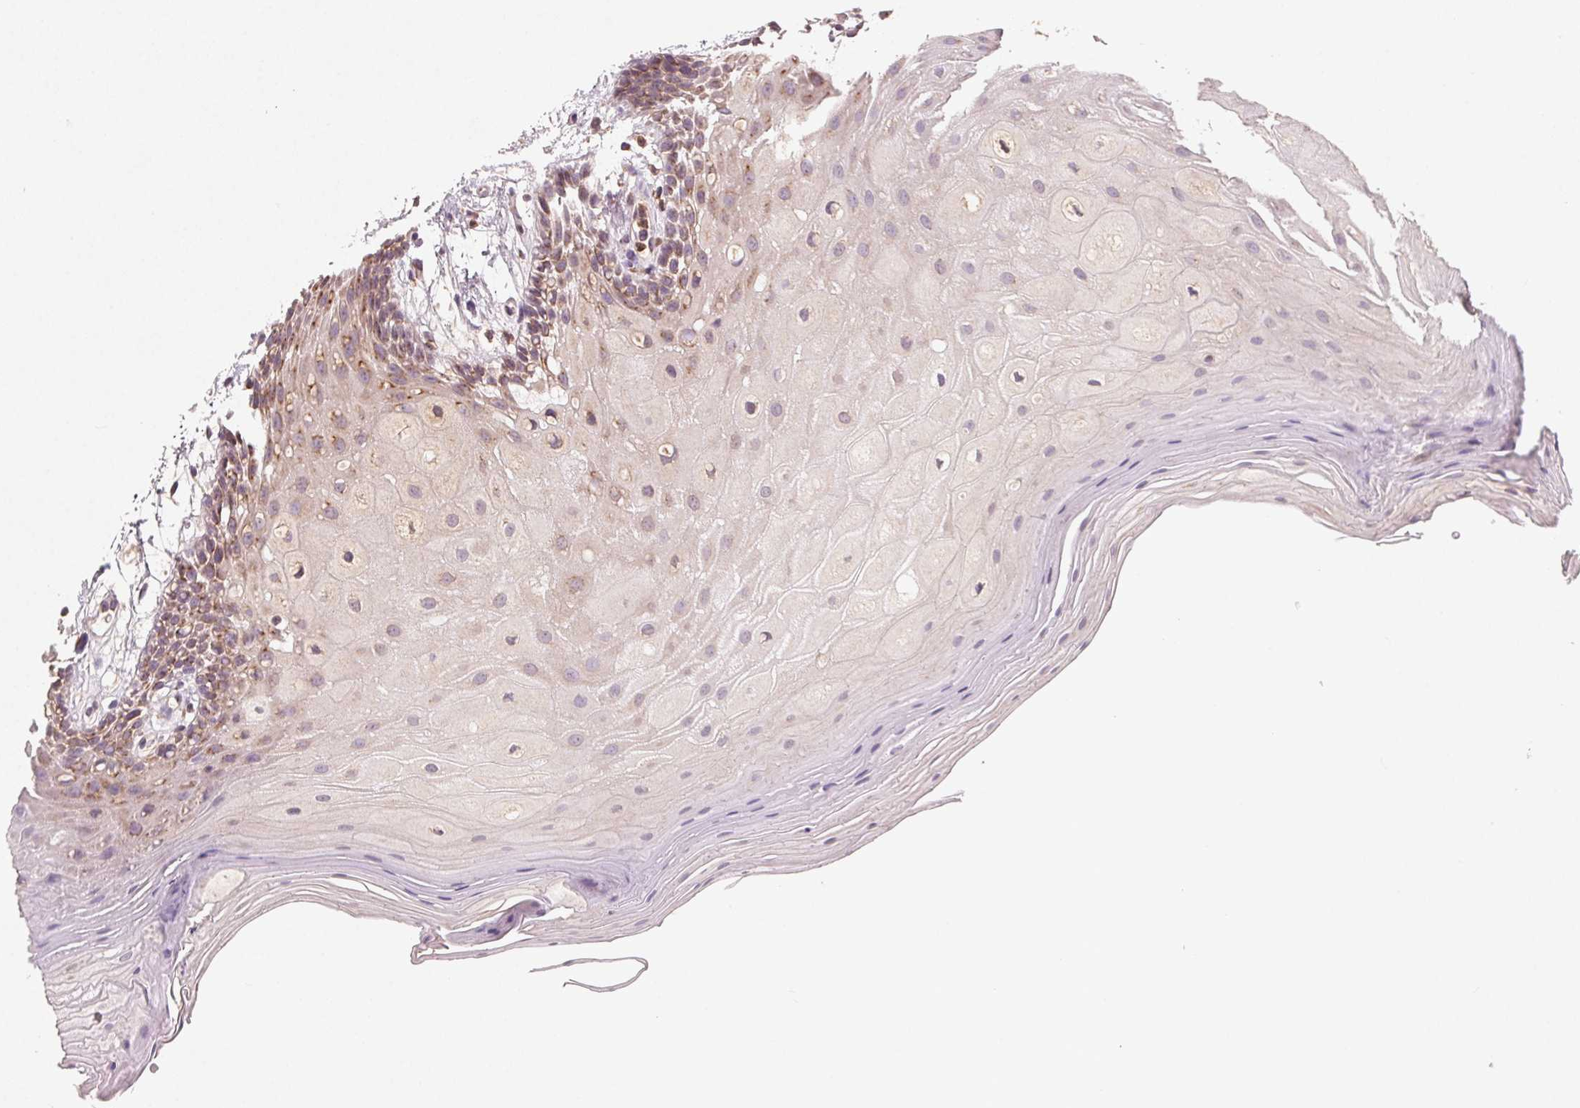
{"staining": {"intensity": "moderate", "quantity": "25%-75%", "location": "cytoplasmic/membranous"}, "tissue": "oral mucosa", "cell_type": "Squamous epithelial cells", "image_type": "normal", "snomed": [{"axis": "morphology", "description": "Normal tissue, NOS"}, {"axis": "morphology", "description": "Squamous cell carcinoma, NOS"}, {"axis": "topography", "description": "Oral tissue"}, {"axis": "topography", "description": "Tounge, NOS"}, {"axis": "topography", "description": "Head-Neck"}], "caption": "A high-resolution image shows immunohistochemistry staining of normal oral mucosa, which reveals moderate cytoplasmic/membranous staining in approximately 25%-75% of squamous epithelial cells. (DAB = brown stain, brightfield microscopy at high magnification).", "gene": "AP1S1", "patient": {"sex": "male", "age": 62}}